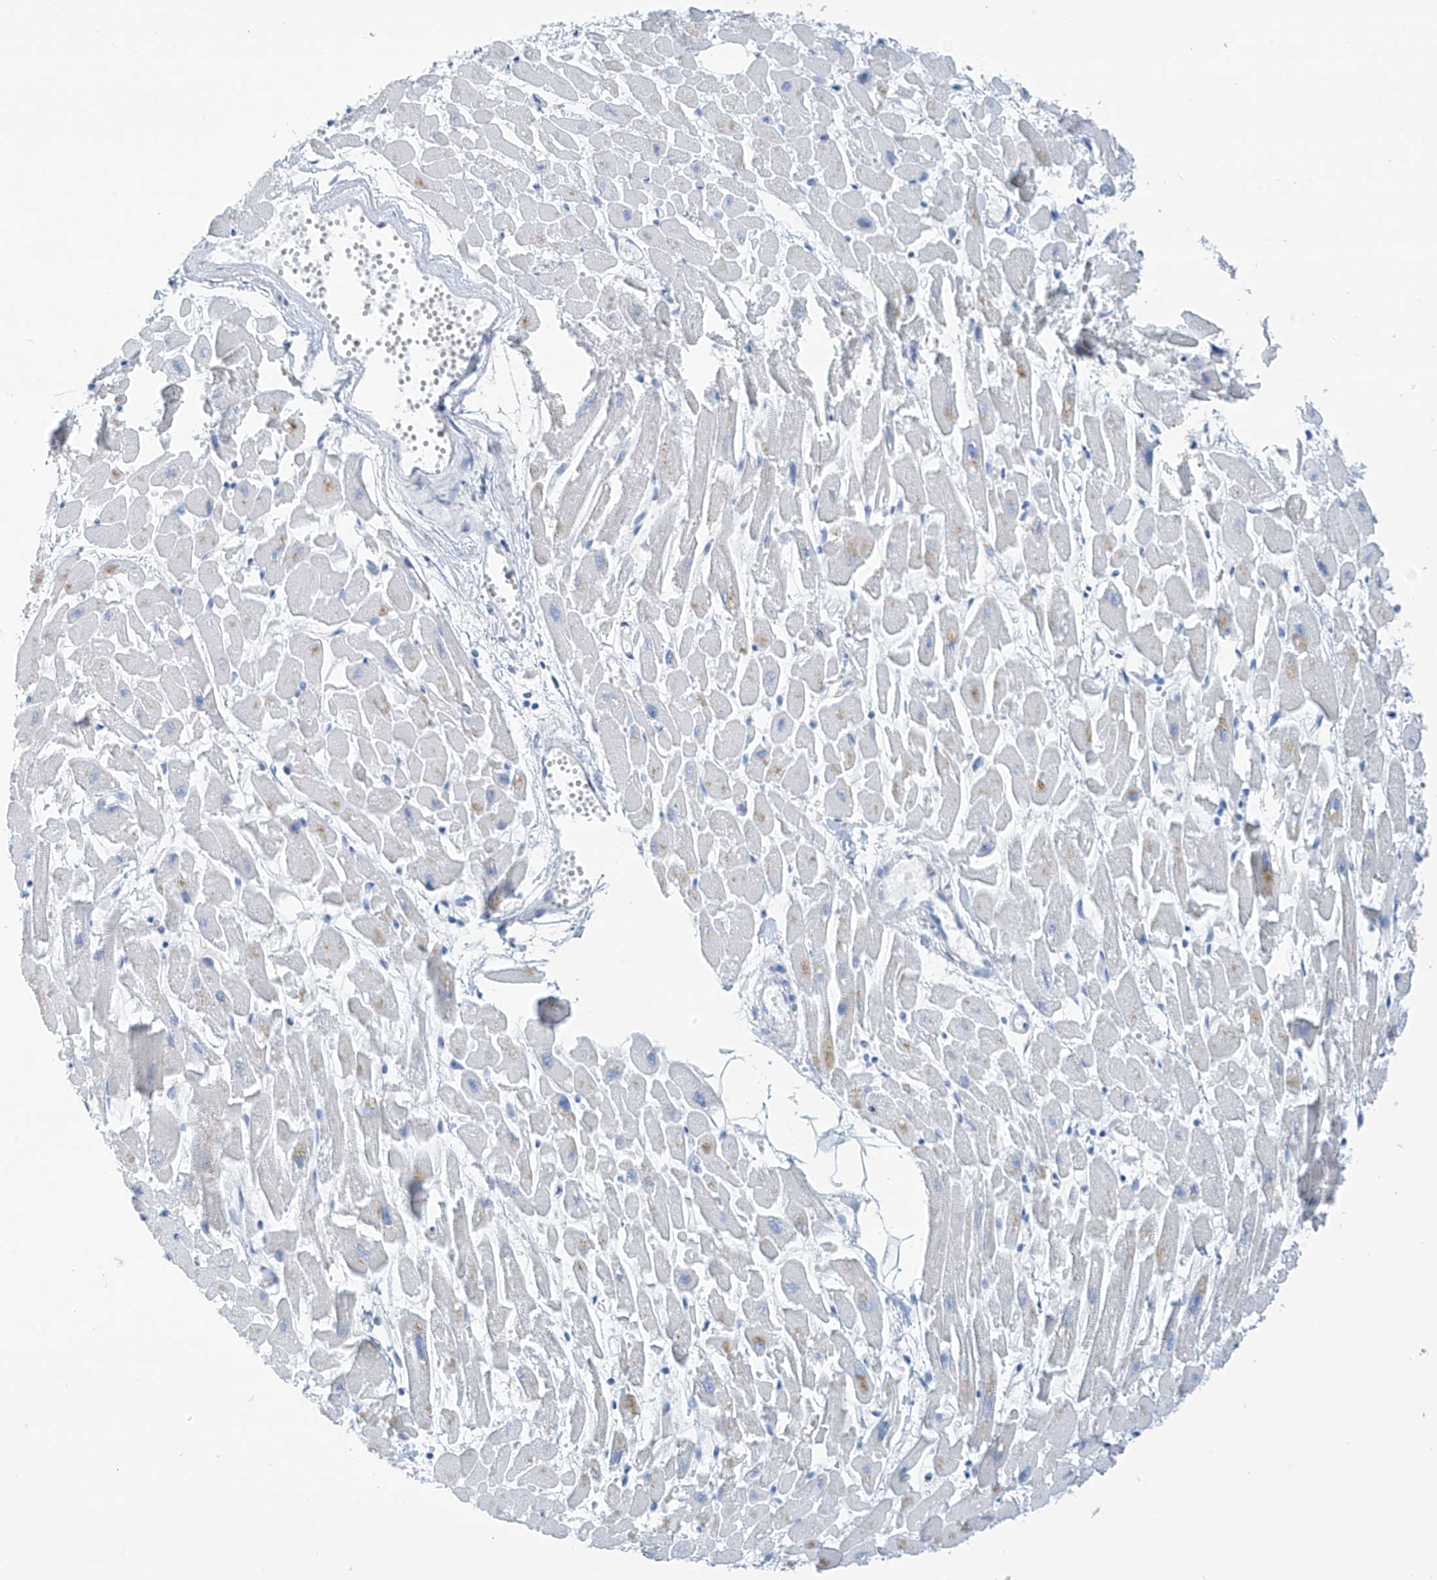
{"staining": {"intensity": "negative", "quantity": "none", "location": "none"}, "tissue": "heart muscle", "cell_type": "Cardiomyocytes", "image_type": "normal", "snomed": [{"axis": "morphology", "description": "Normal tissue, NOS"}, {"axis": "topography", "description": "Heart"}], "caption": "Cardiomyocytes show no significant expression in unremarkable heart muscle. (DAB (3,3'-diaminobenzidine) immunohistochemistry visualized using brightfield microscopy, high magnification).", "gene": "SGO2", "patient": {"sex": "female", "age": 64}}